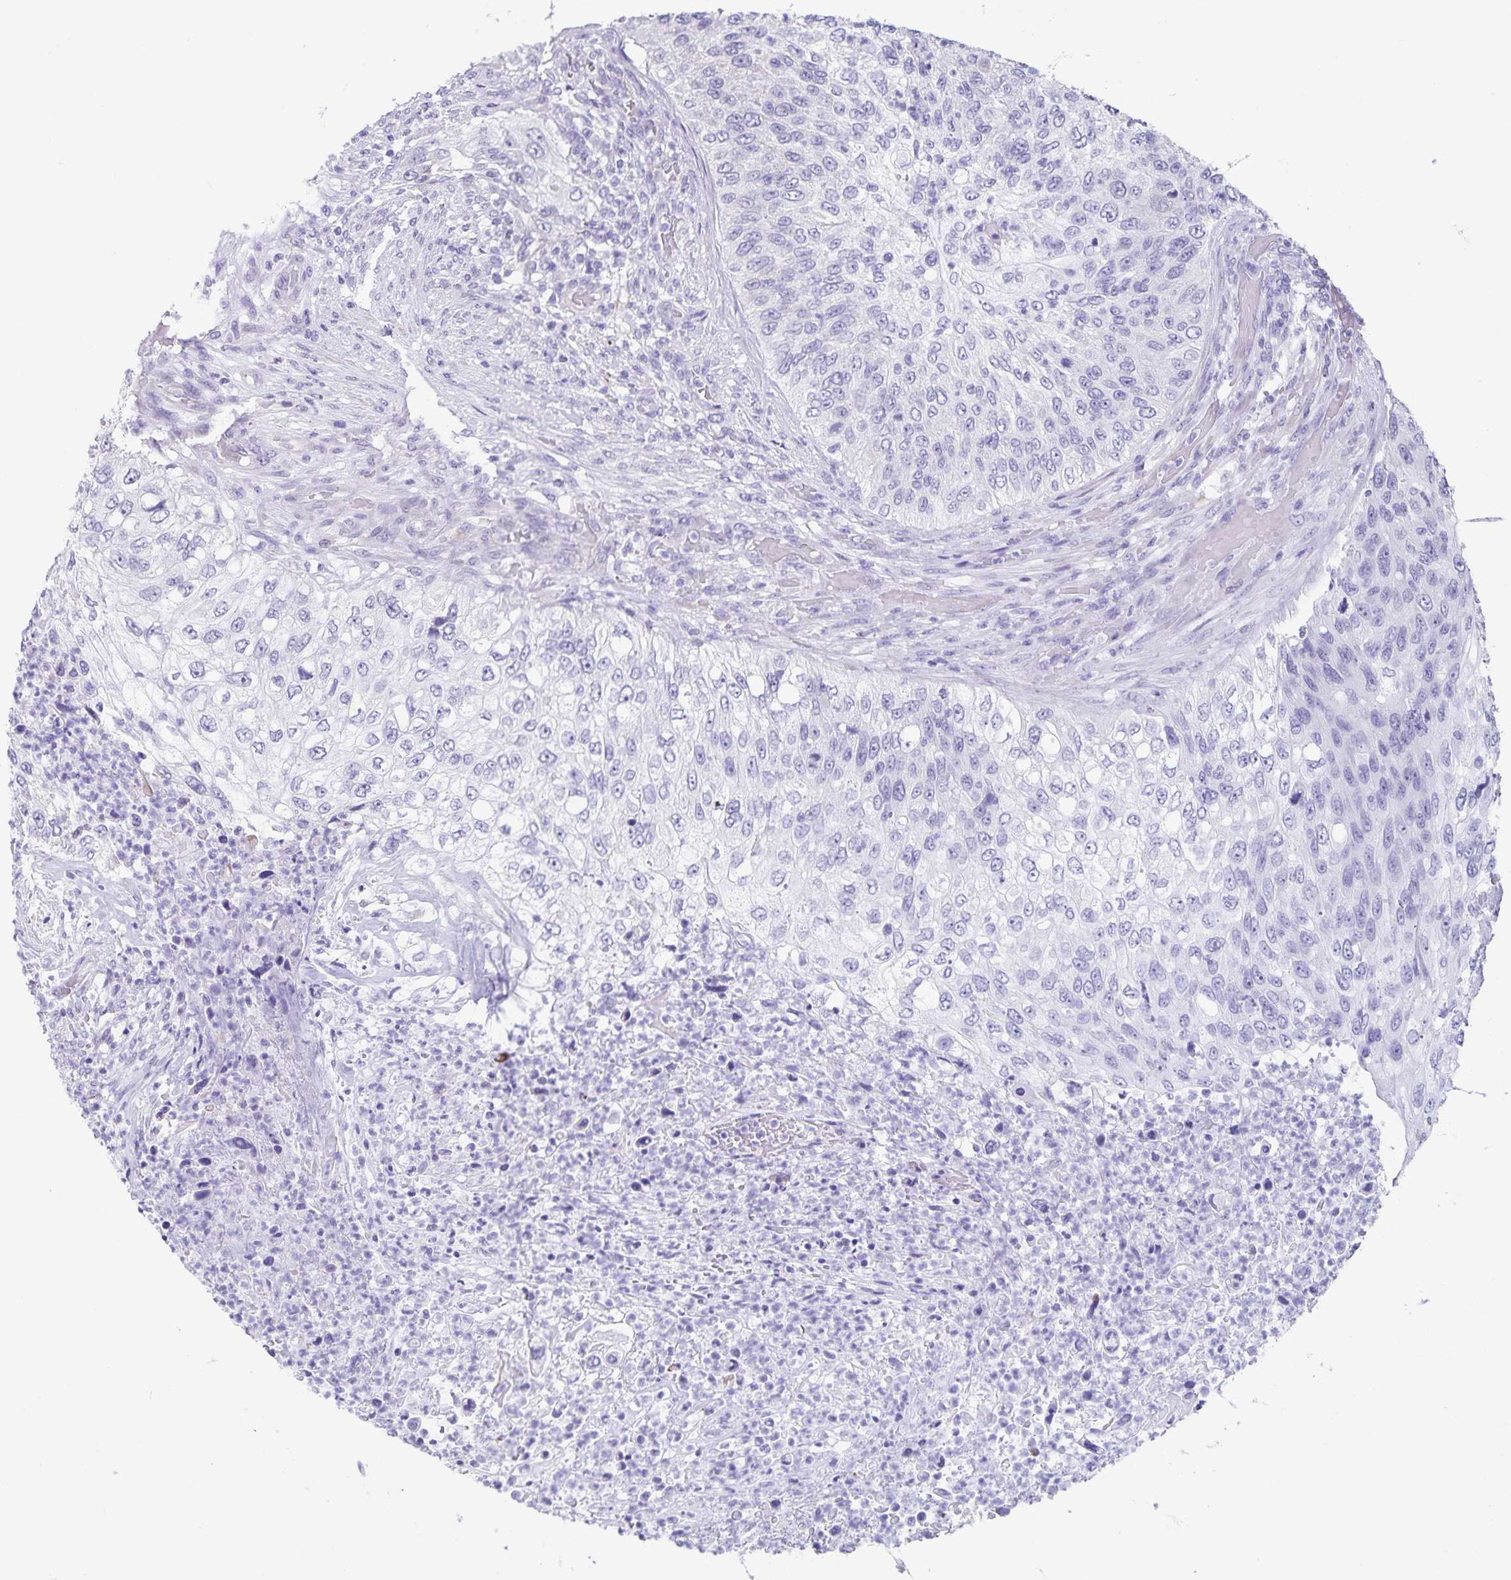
{"staining": {"intensity": "negative", "quantity": "none", "location": "none"}, "tissue": "urothelial cancer", "cell_type": "Tumor cells", "image_type": "cancer", "snomed": [{"axis": "morphology", "description": "Urothelial carcinoma, High grade"}, {"axis": "topography", "description": "Urinary bladder"}], "caption": "Urothelial cancer was stained to show a protein in brown. There is no significant expression in tumor cells.", "gene": "SYNM", "patient": {"sex": "female", "age": 60}}